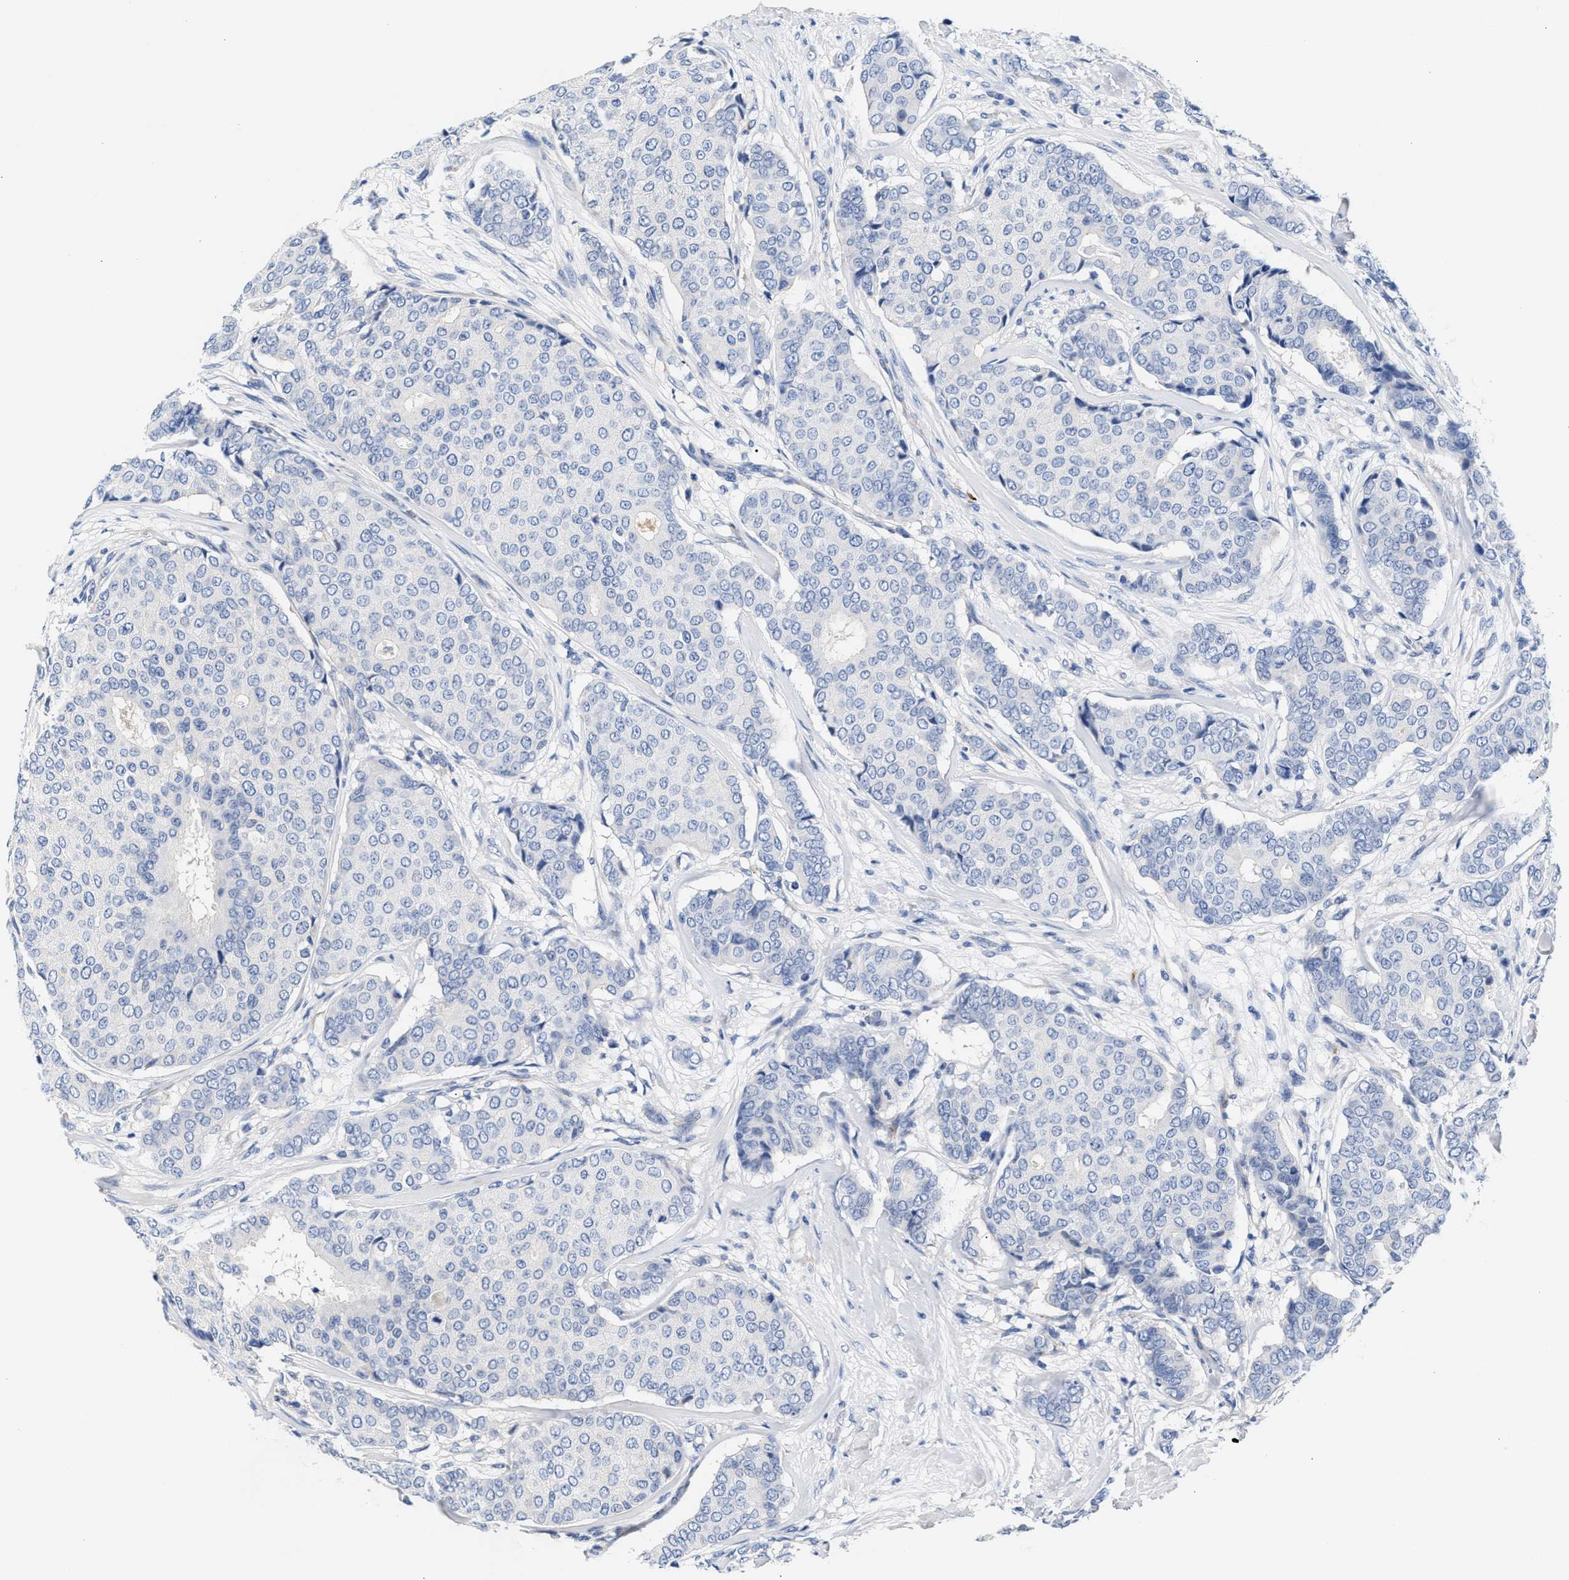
{"staining": {"intensity": "negative", "quantity": "none", "location": "none"}, "tissue": "breast cancer", "cell_type": "Tumor cells", "image_type": "cancer", "snomed": [{"axis": "morphology", "description": "Duct carcinoma"}, {"axis": "topography", "description": "Breast"}], "caption": "Tumor cells are negative for protein expression in human breast cancer.", "gene": "ACTL7B", "patient": {"sex": "female", "age": 75}}